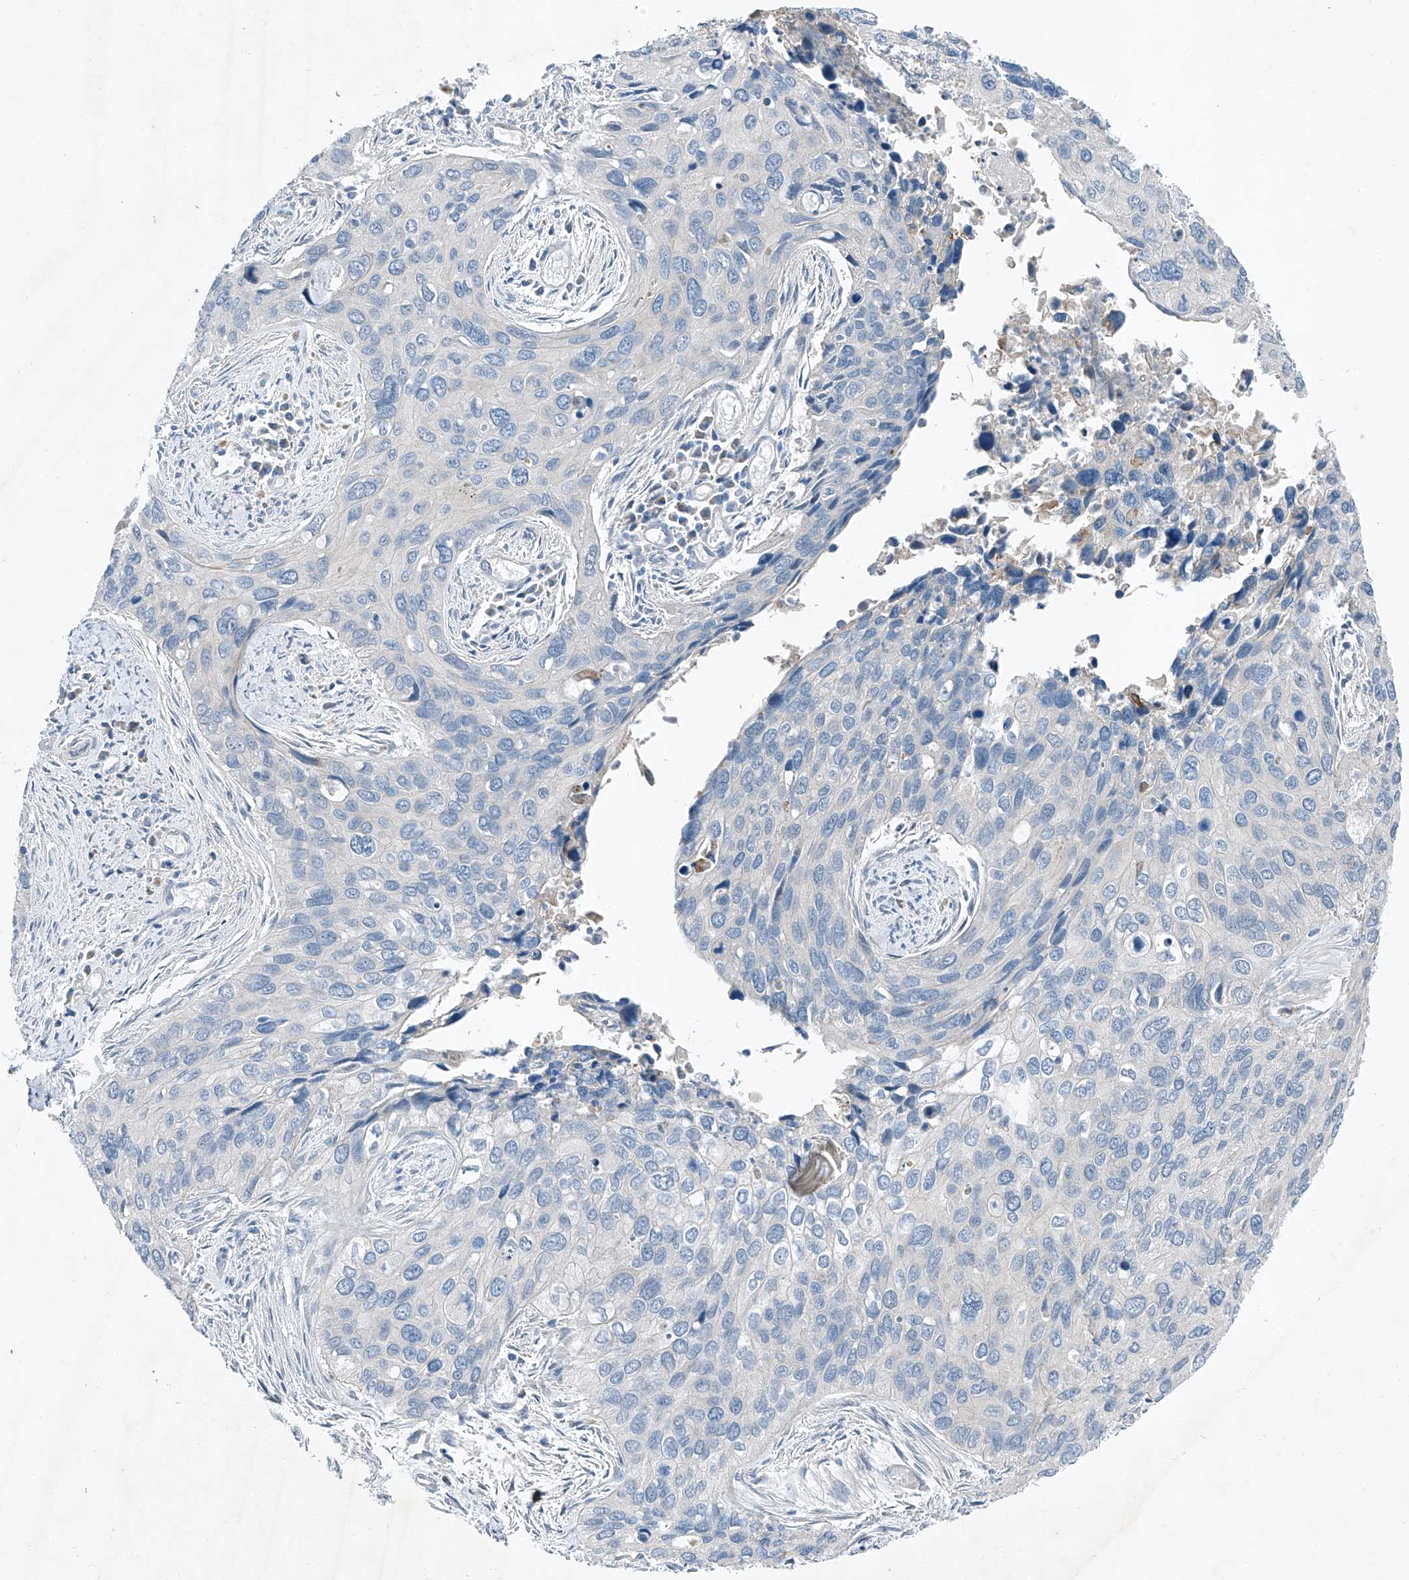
{"staining": {"intensity": "negative", "quantity": "none", "location": "none"}, "tissue": "cervical cancer", "cell_type": "Tumor cells", "image_type": "cancer", "snomed": [{"axis": "morphology", "description": "Squamous cell carcinoma, NOS"}, {"axis": "topography", "description": "Cervix"}], "caption": "IHC photomicrograph of neoplastic tissue: human cervical cancer stained with DAB (3,3'-diaminobenzidine) shows no significant protein positivity in tumor cells. (Immunohistochemistry, brightfield microscopy, high magnification).", "gene": "MDGA1", "patient": {"sex": "female", "age": 55}}